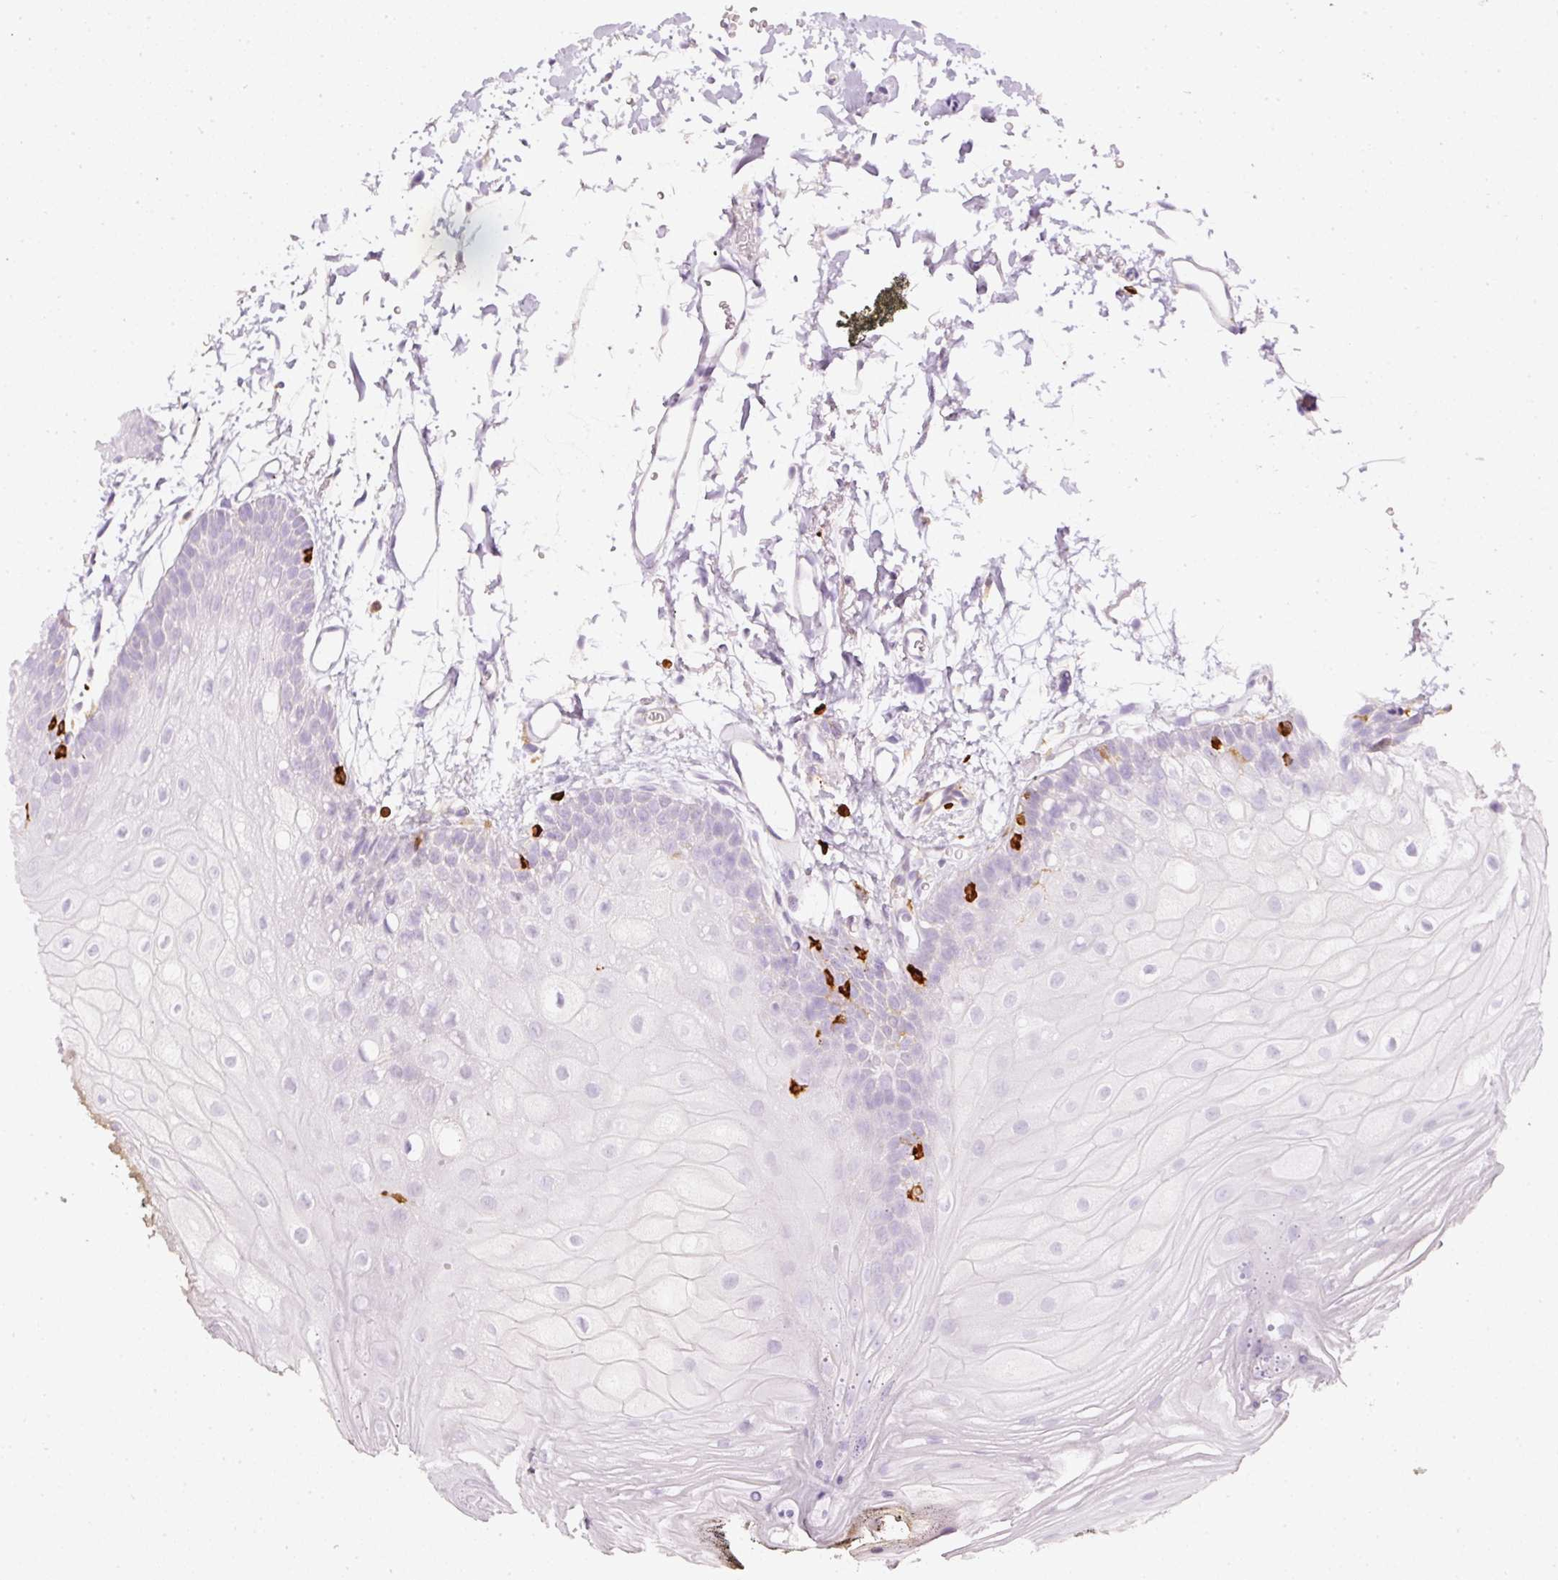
{"staining": {"intensity": "negative", "quantity": "none", "location": "none"}, "tissue": "oral mucosa", "cell_type": "Squamous epithelial cells", "image_type": "normal", "snomed": [{"axis": "morphology", "description": "Normal tissue, NOS"}, {"axis": "morphology", "description": "Squamous cell carcinoma, NOS"}, {"axis": "topography", "description": "Oral tissue"}, {"axis": "topography", "description": "Head-Neck"}], "caption": "A photomicrograph of human oral mucosa is negative for staining in squamous epithelial cells. The staining was performed using DAB (3,3'-diaminobenzidine) to visualize the protein expression in brown, while the nuclei were stained in blue with hematoxylin (Magnification: 20x).", "gene": "EVL", "patient": {"sex": "female", "age": 81}}